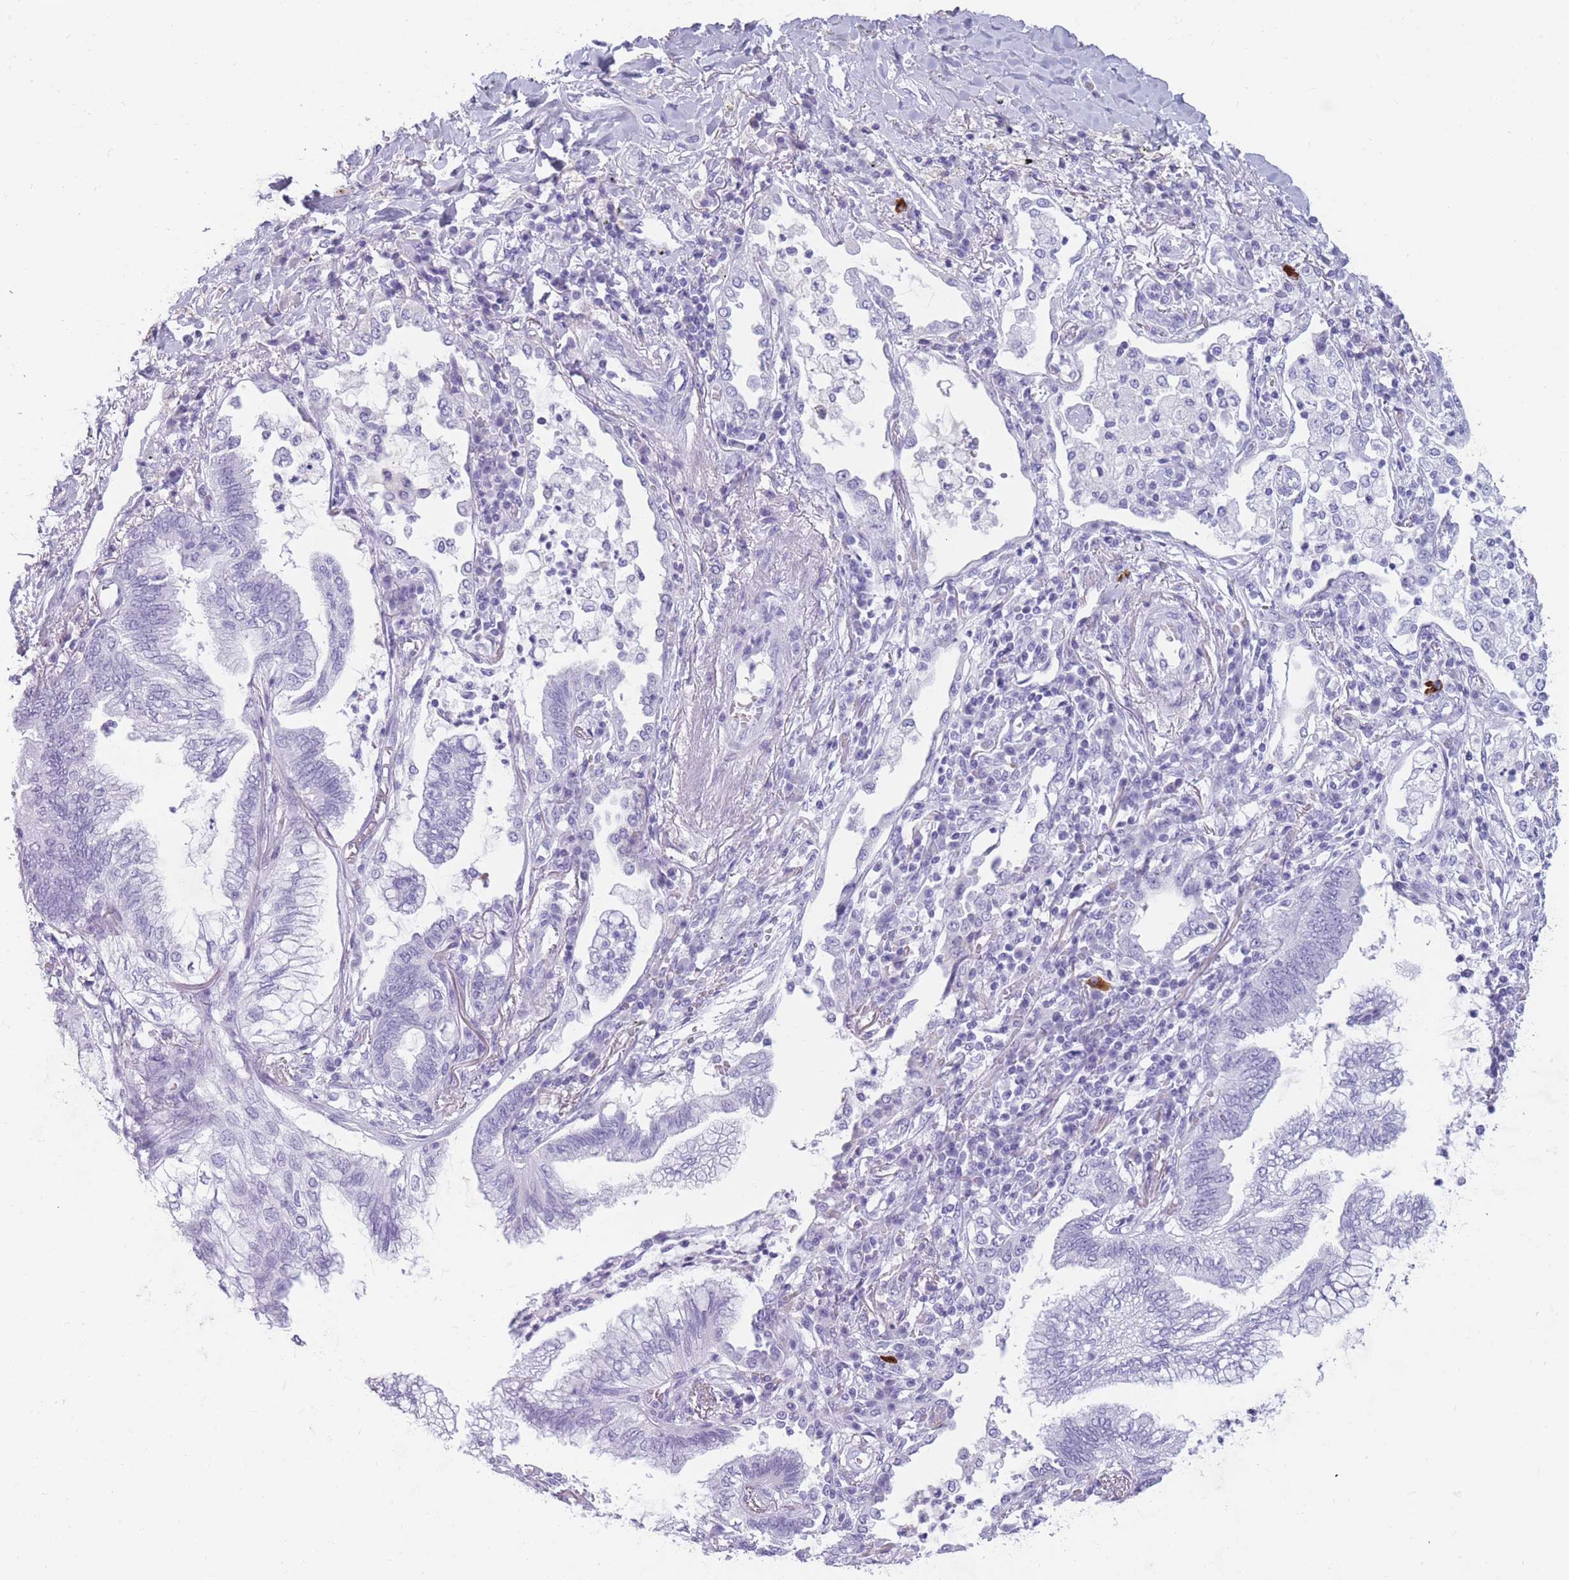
{"staining": {"intensity": "negative", "quantity": "none", "location": "none"}, "tissue": "lung cancer", "cell_type": "Tumor cells", "image_type": "cancer", "snomed": [{"axis": "morphology", "description": "Adenocarcinoma, NOS"}, {"axis": "topography", "description": "Lung"}], "caption": "Tumor cells are negative for protein expression in human lung cancer.", "gene": "TNFSF11", "patient": {"sex": "female", "age": 70}}